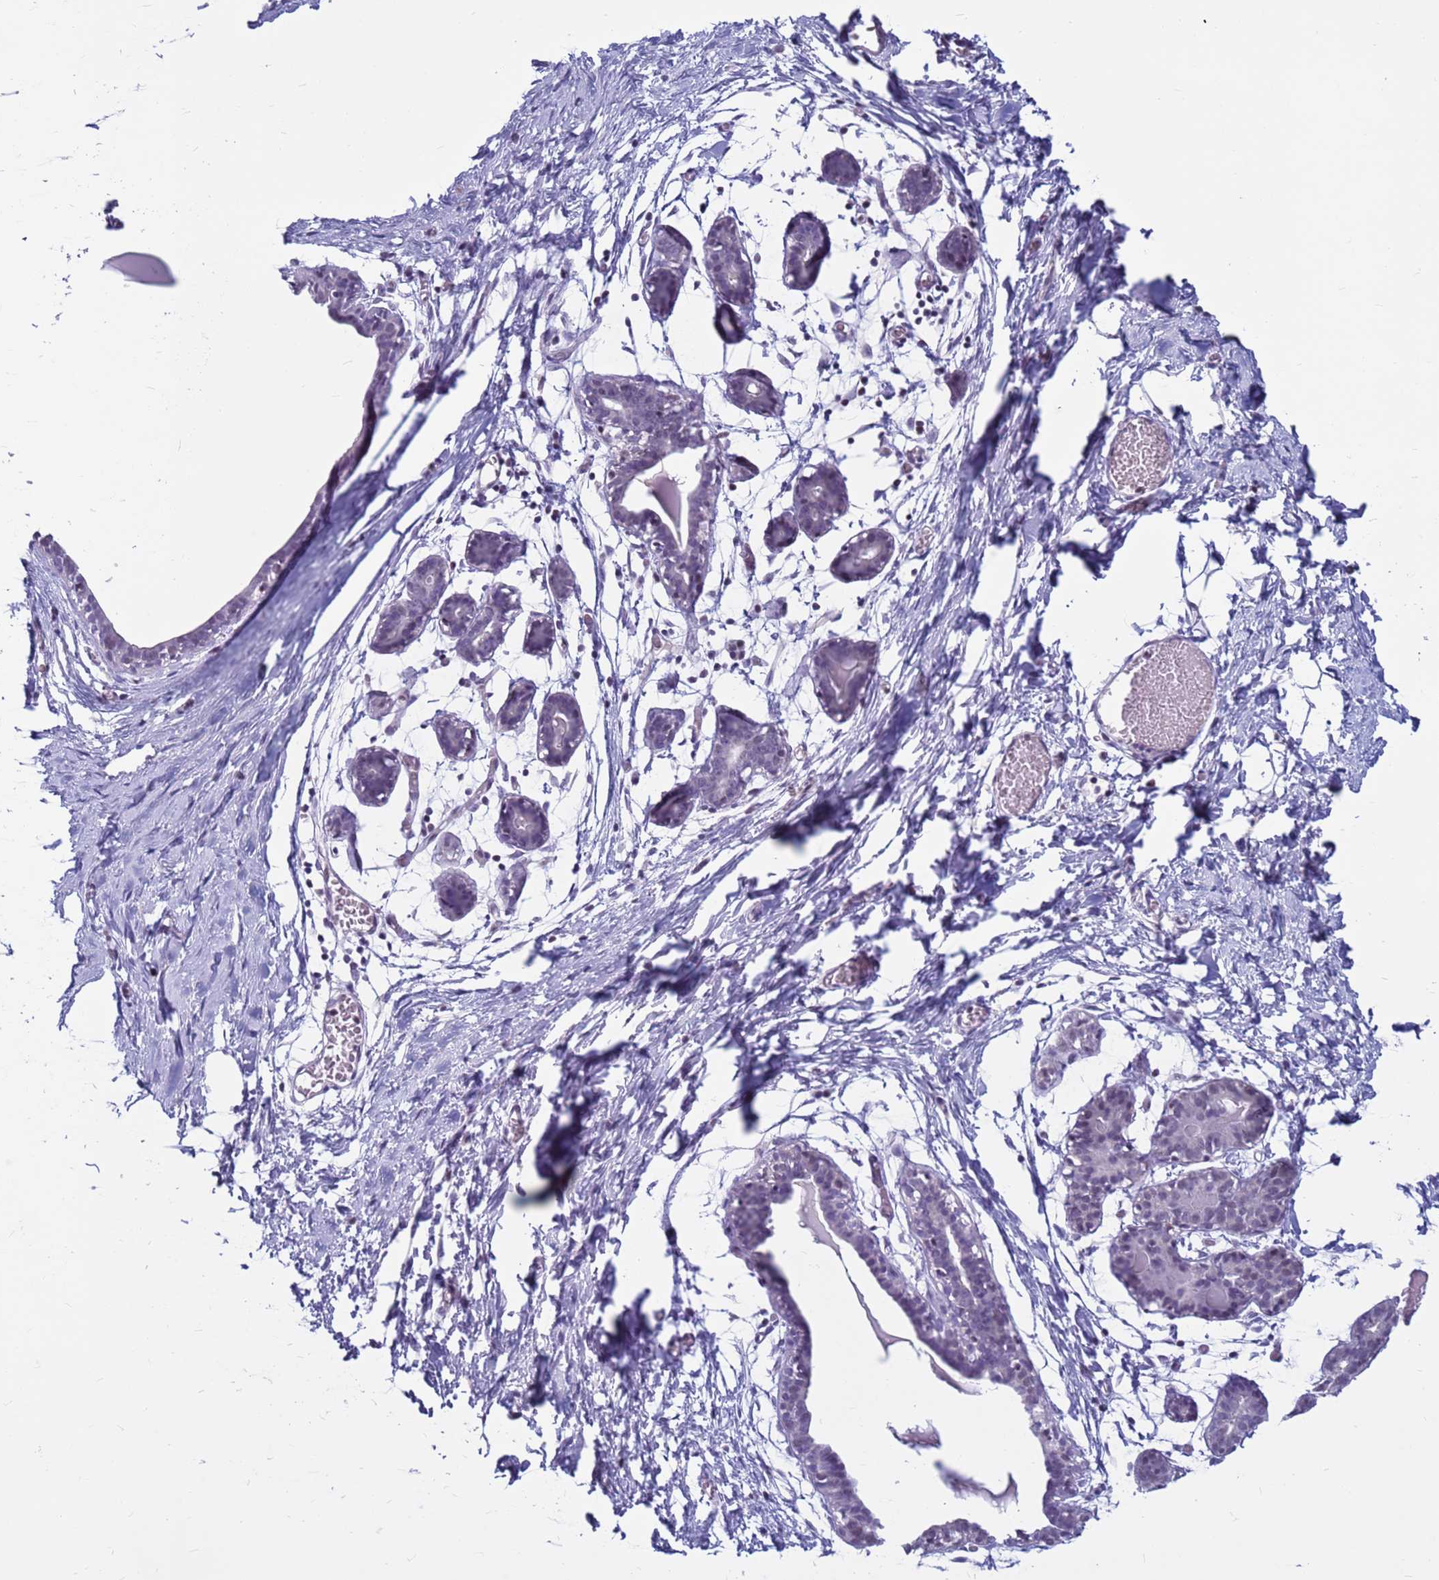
{"staining": {"intensity": "negative", "quantity": "none", "location": "none"}, "tissue": "breast", "cell_type": "Adipocytes", "image_type": "normal", "snomed": [{"axis": "morphology", "description": "Normal tissue, NOS"}, {"axis": "topography", "description": "Breast"}], "caption": "This photomicrograph is of normal breast stained with immunohistochemistry (IHC) to label a protein in brown with the nuclei are counter-stained blue. There is no positivity in adipocytes.", "gene": "CDK2AP2", "patient": {"sex": "female", "age": 27}}